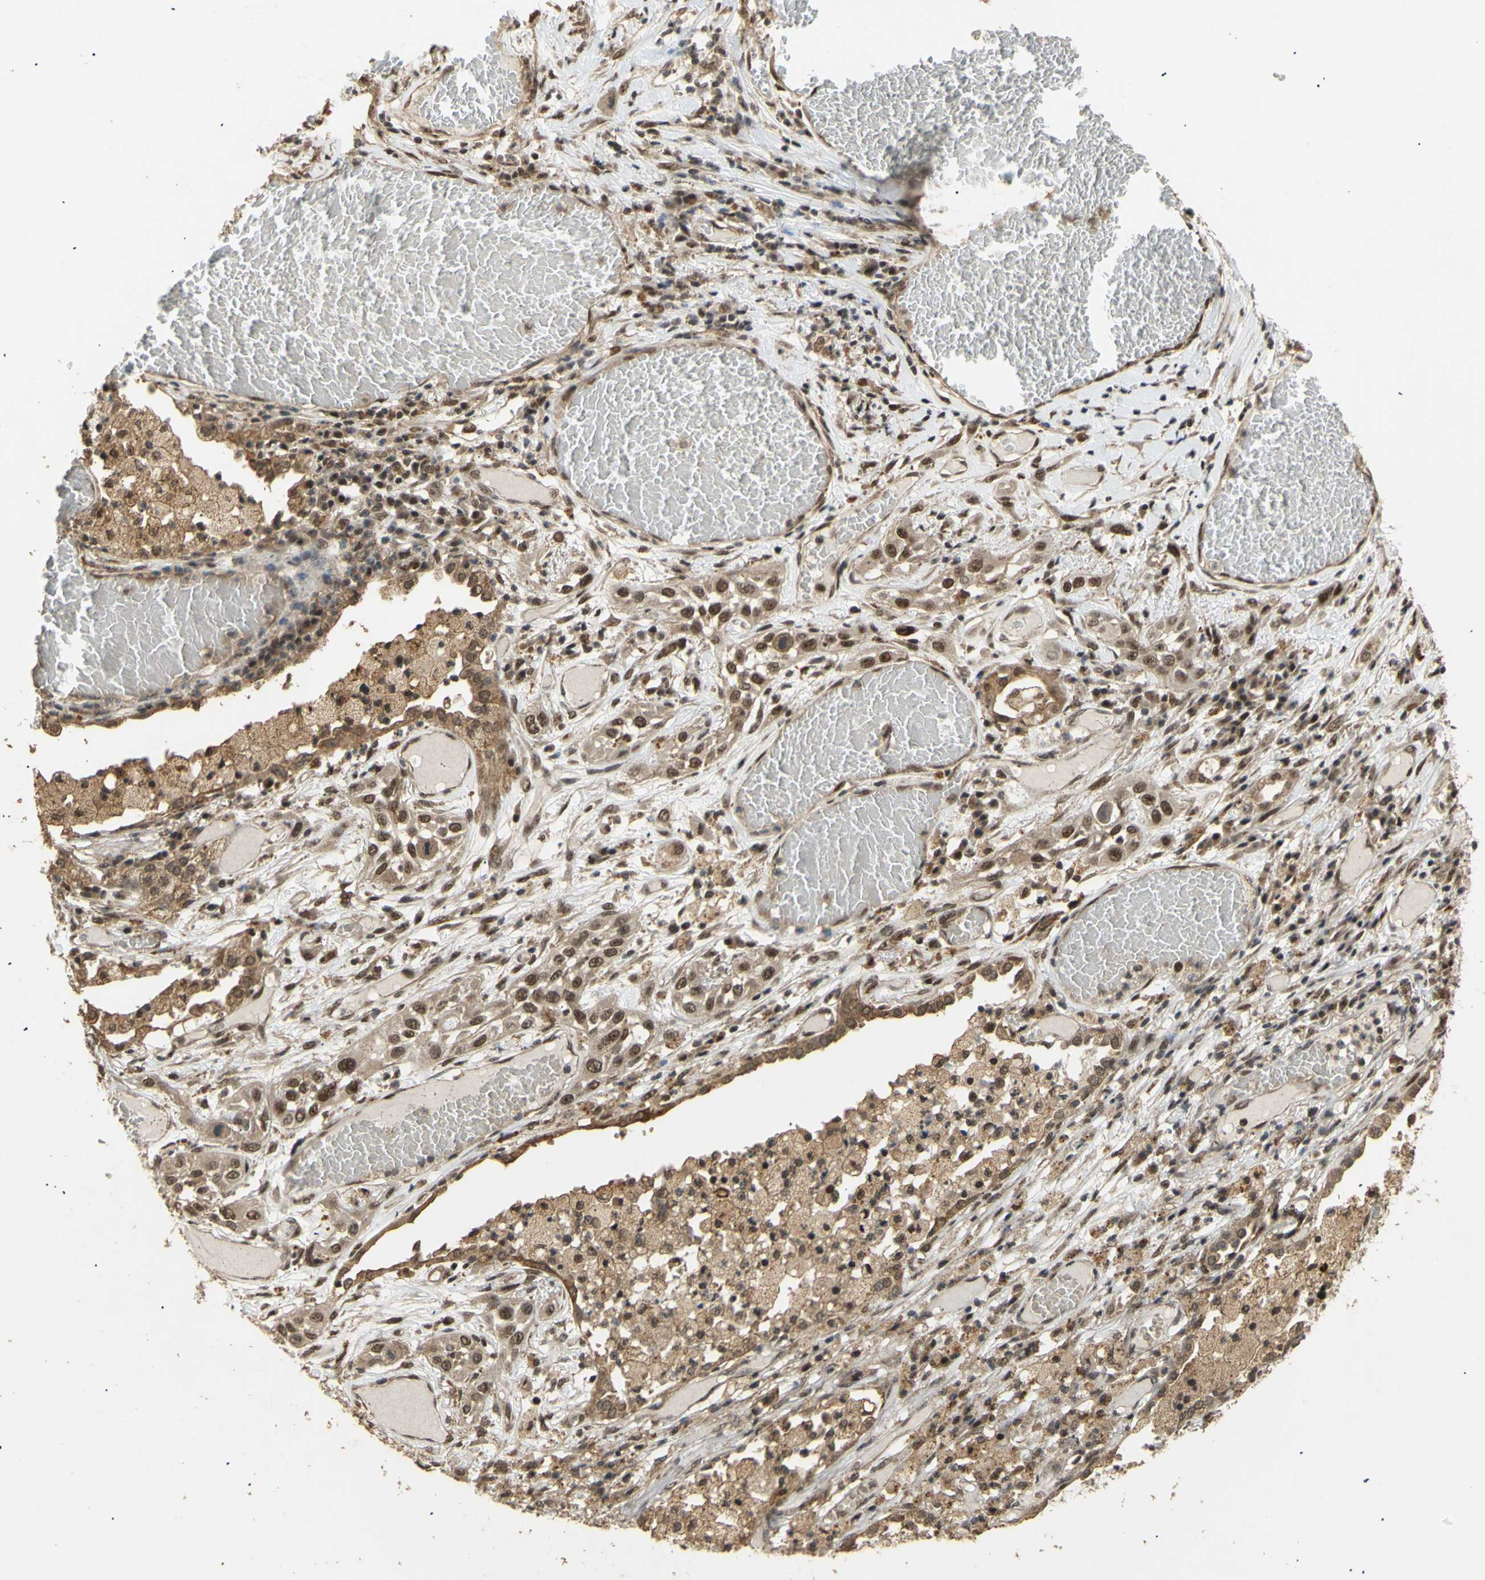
{"staining": {"intensity": "moderate", "quantity": ">75%", "location": "cytoplasmic/membranous,nuclear"}, "tissue": "lung cancer", "cell_type": "Tumor cells", "image_type": "cancer", "snomed": [{"axis": "morphology", "description": "Squamous cell carcinoma, NOS"}, {"axis": "topography", "description": "Lung"}], "caption": "Approximately >75% of tumor cells in human lung cancer exhibit moderate cytoplasmic/membranous and nuclear protein expression as visualized by brown immunohistochemical staining.", "gene": "GTF2E2", "patient": {"sex": "male", "age": 71}}